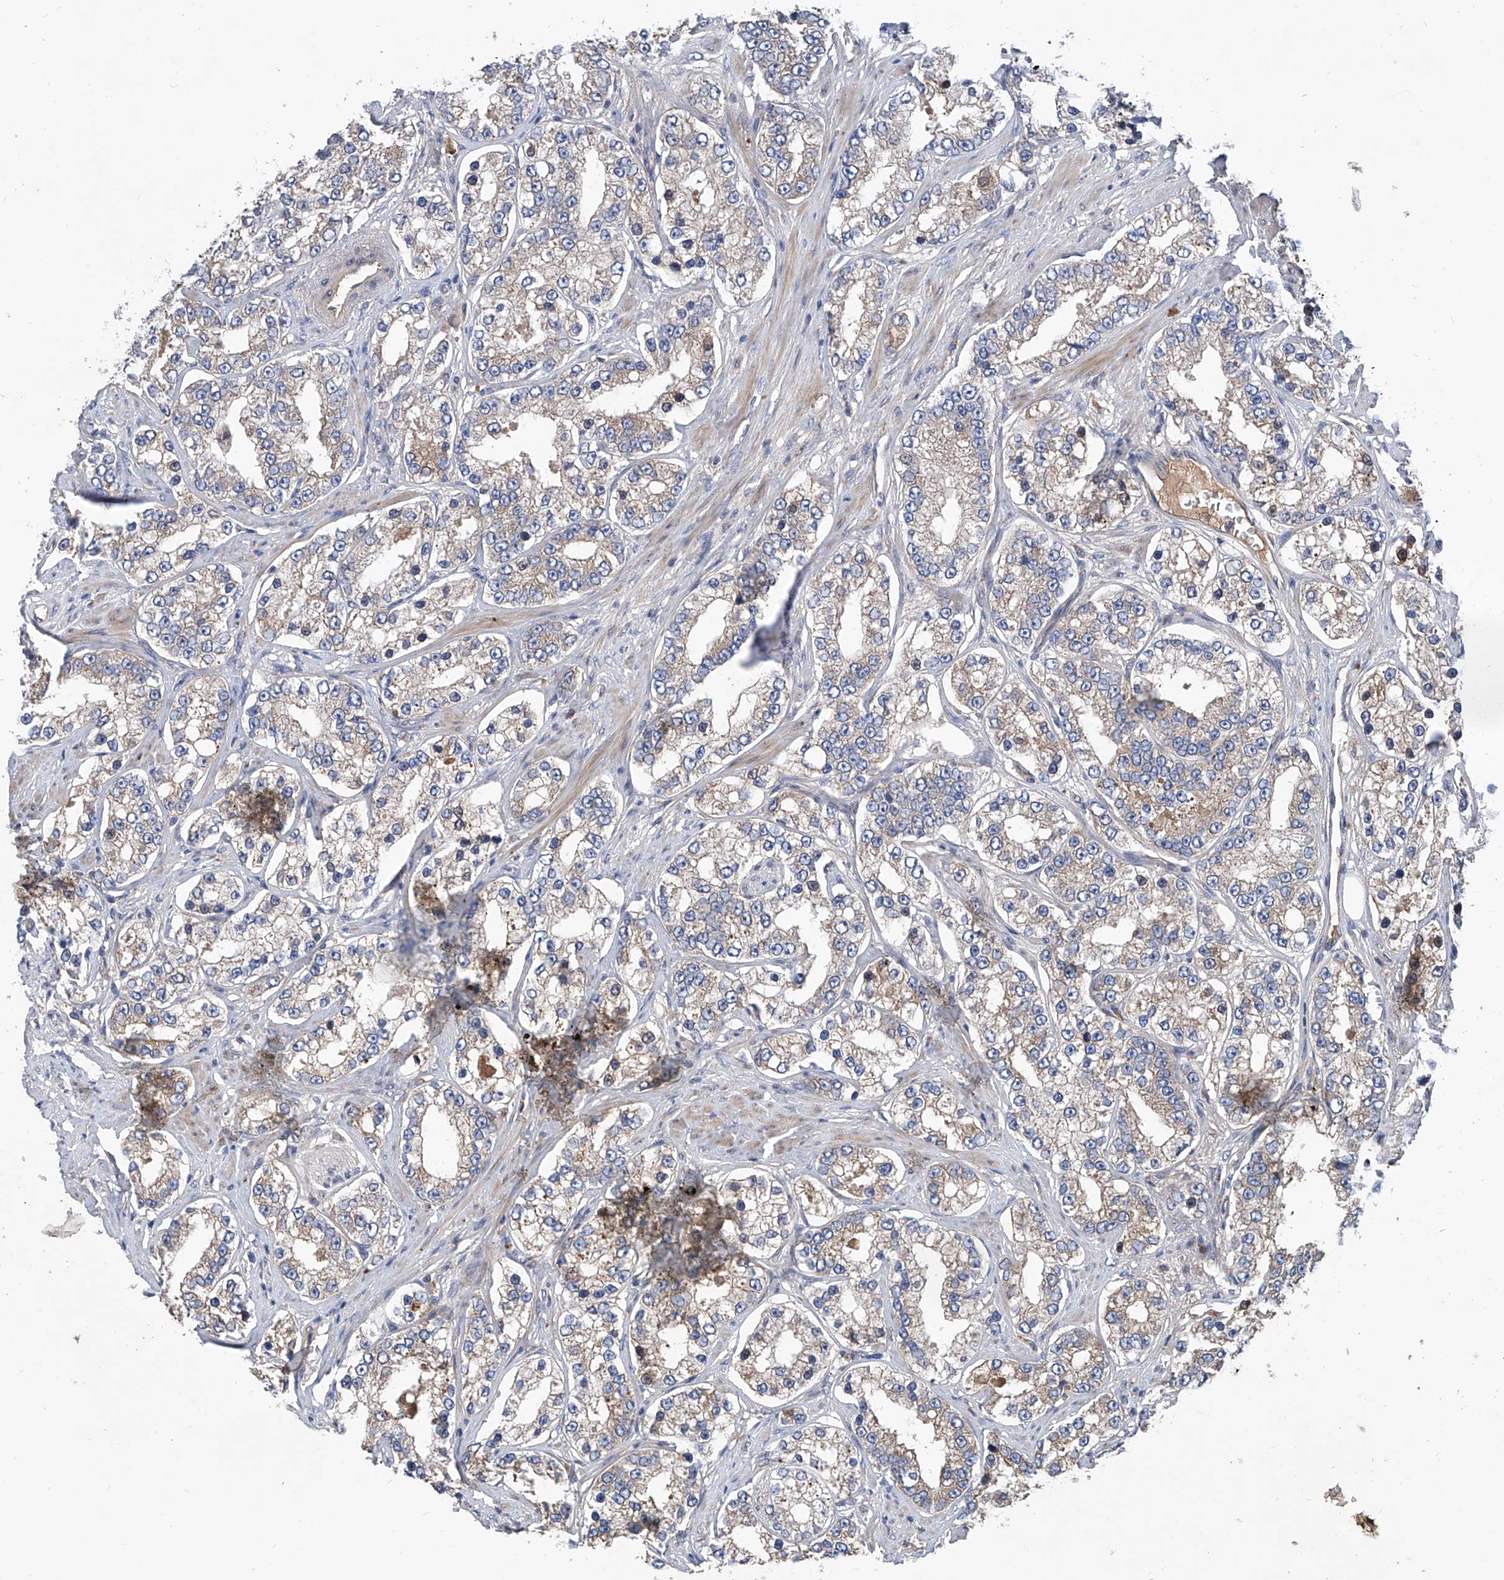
{"staining": {"intensity": "weak", "quantity": "25%-75%", "location": "cytoplasmic/membranous"}, "tissue": "prostate cancer", "cell_type": "Tumor cells", "image_type": "cancer", "snomed": [{"axis": "morphology", "description": "Normal tissue, NOS"}, {"axis": "morphology", "description": "Adenocarcinoma, High grade"}, {"axis": "topography", "description": "Prostate"}], "caption": "A histopathology image of prostate cancer stained for a protein reveals weak cytoplasmic/membranous brown staining in tumor cells. The staining was performed using DAB to visualize the protein expression in brown, while the nuclei were stained in blue with hematoxylin (Magnification: 20x).", "gene": "ASCC3", "patient": {"sex": "male", "age": 83}}